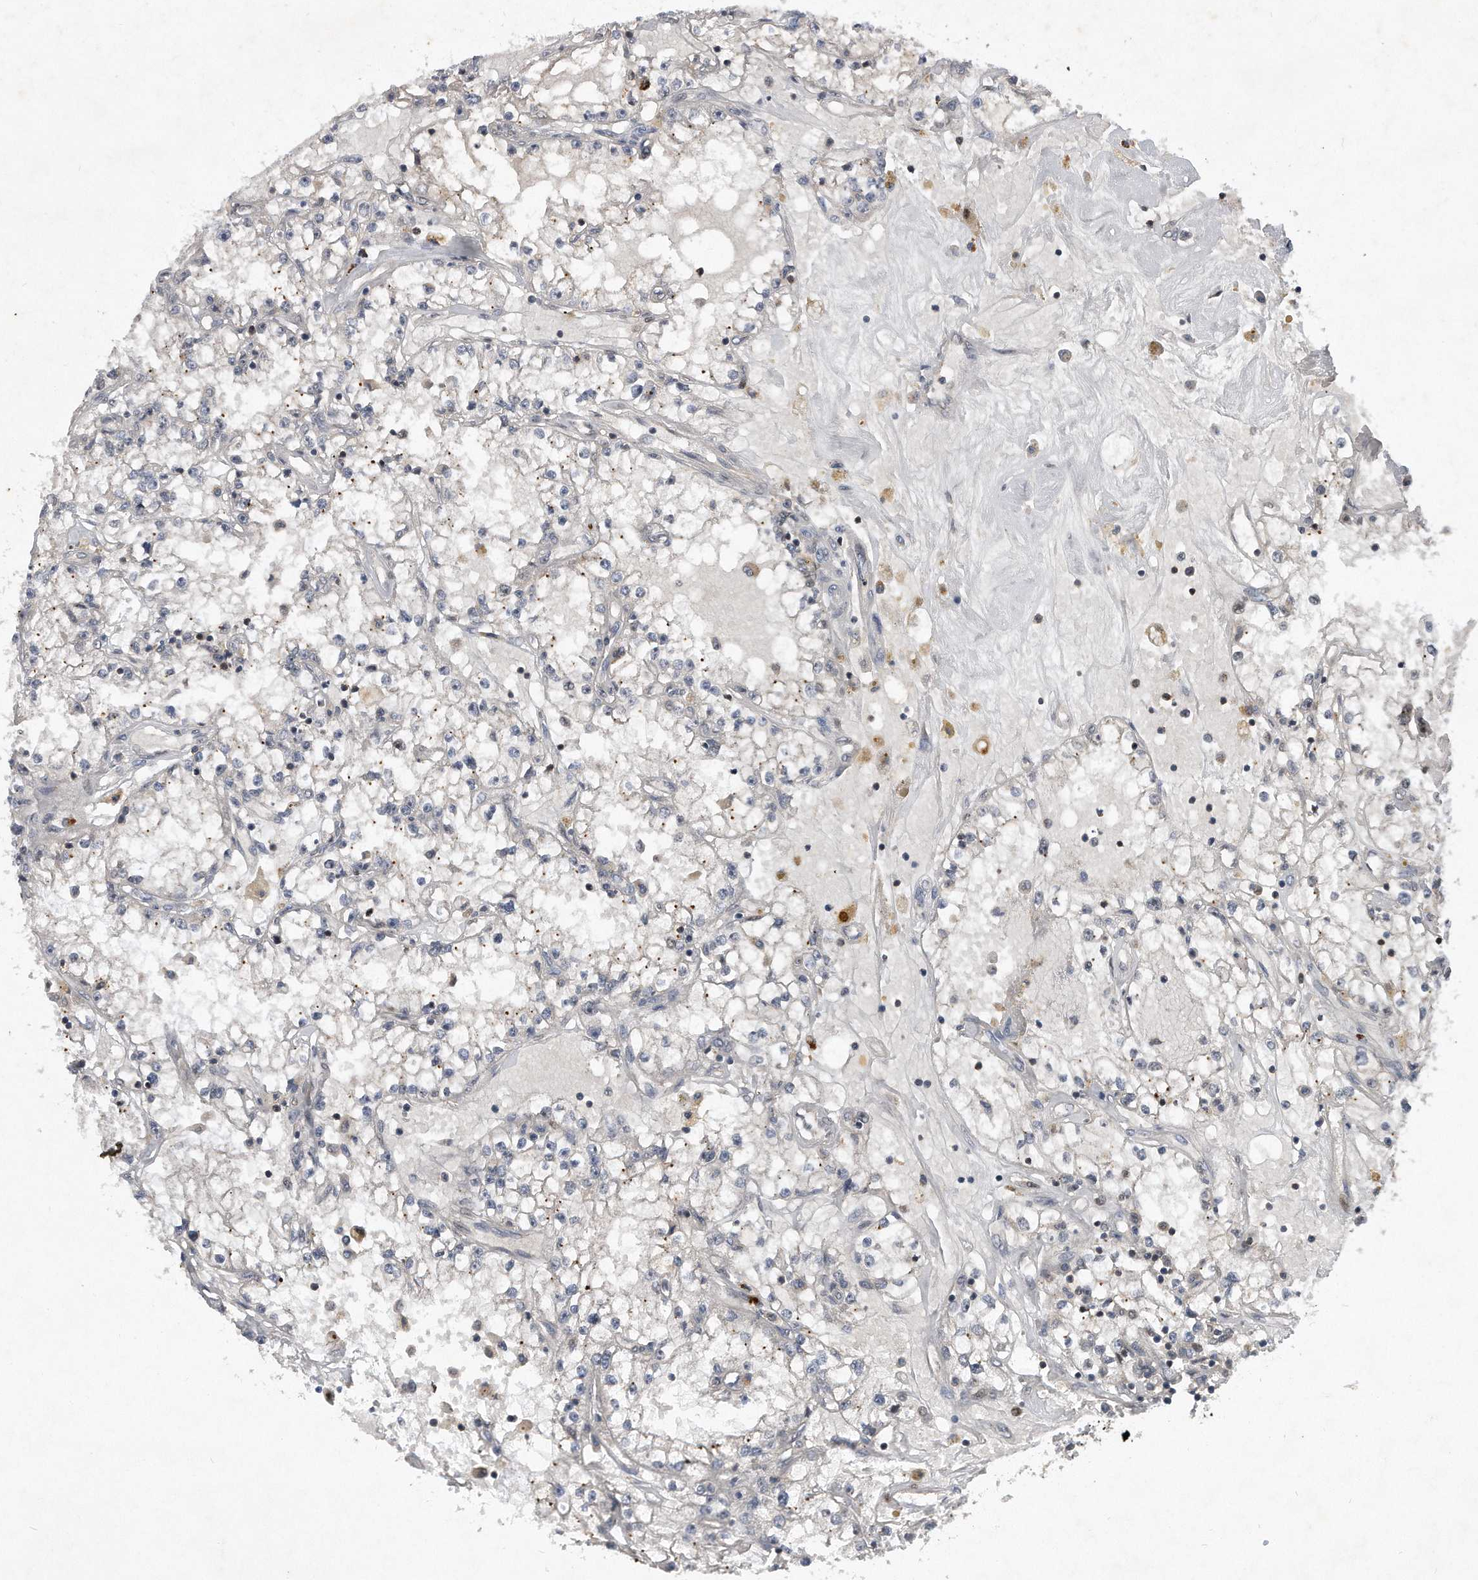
{"staining": {"intensity": "negative", "quantity": "none", "location": "none"}, "tissue": "renal cancer", "cell_type": "Tumor cells", "image_type": "cancer", "snomed": [{"axis": "morphology", "description": "Adenocarcinoma, NOS"}, {"axis": "topography", "description": "Kidney"}], "caption": "Tumor cells are negative for protein expression in human renal cancer (adenocarcinoma).", "gene": "PGBD2", "patient": {"sex": "male", "age": 56}}